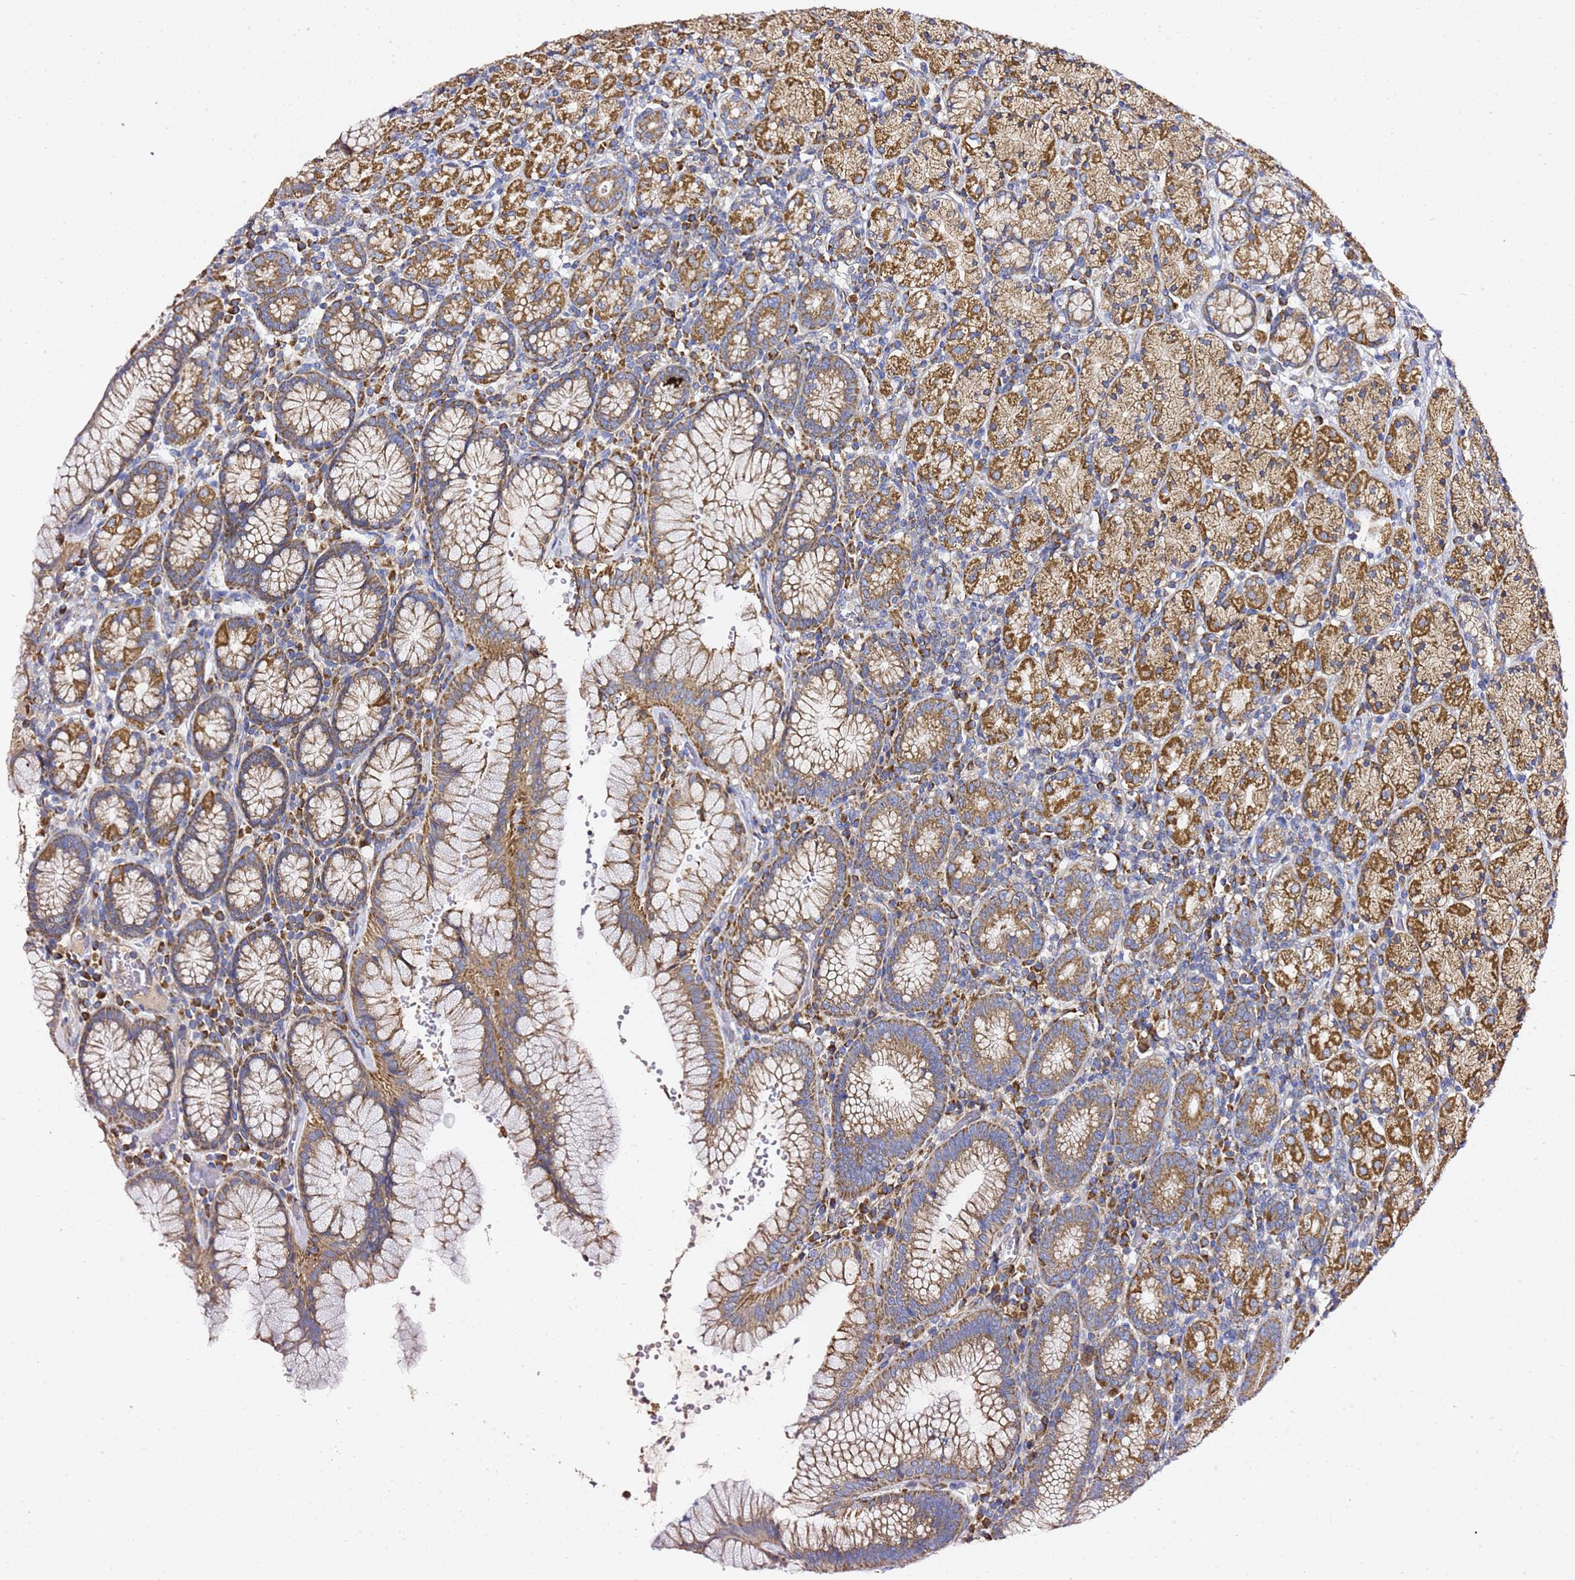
{"staining": {"intensity": "strong", "quantity": ">75%", "location": "cytoplasmic/membranous"}, "tissue": "stomach", "cell_type": "Glandular cells", "image_type": "normal", "snomed": [{"axis": "morphology", "description": "Normal tissue, NOS"}, {"axis": "topography", "description": "Stomach, upper"}, {"axis": "topography", "description": "Stomach"}], "caption": "Glandular cells show high levels of strong cytoplasmic/membranous positivity in approximately >75% of cells in benign human stomach. (DAB IHC with brightfield microscopy, high magnification).", "gene": "C19orf12", "patient": {"sex": "male", "age": 62}}